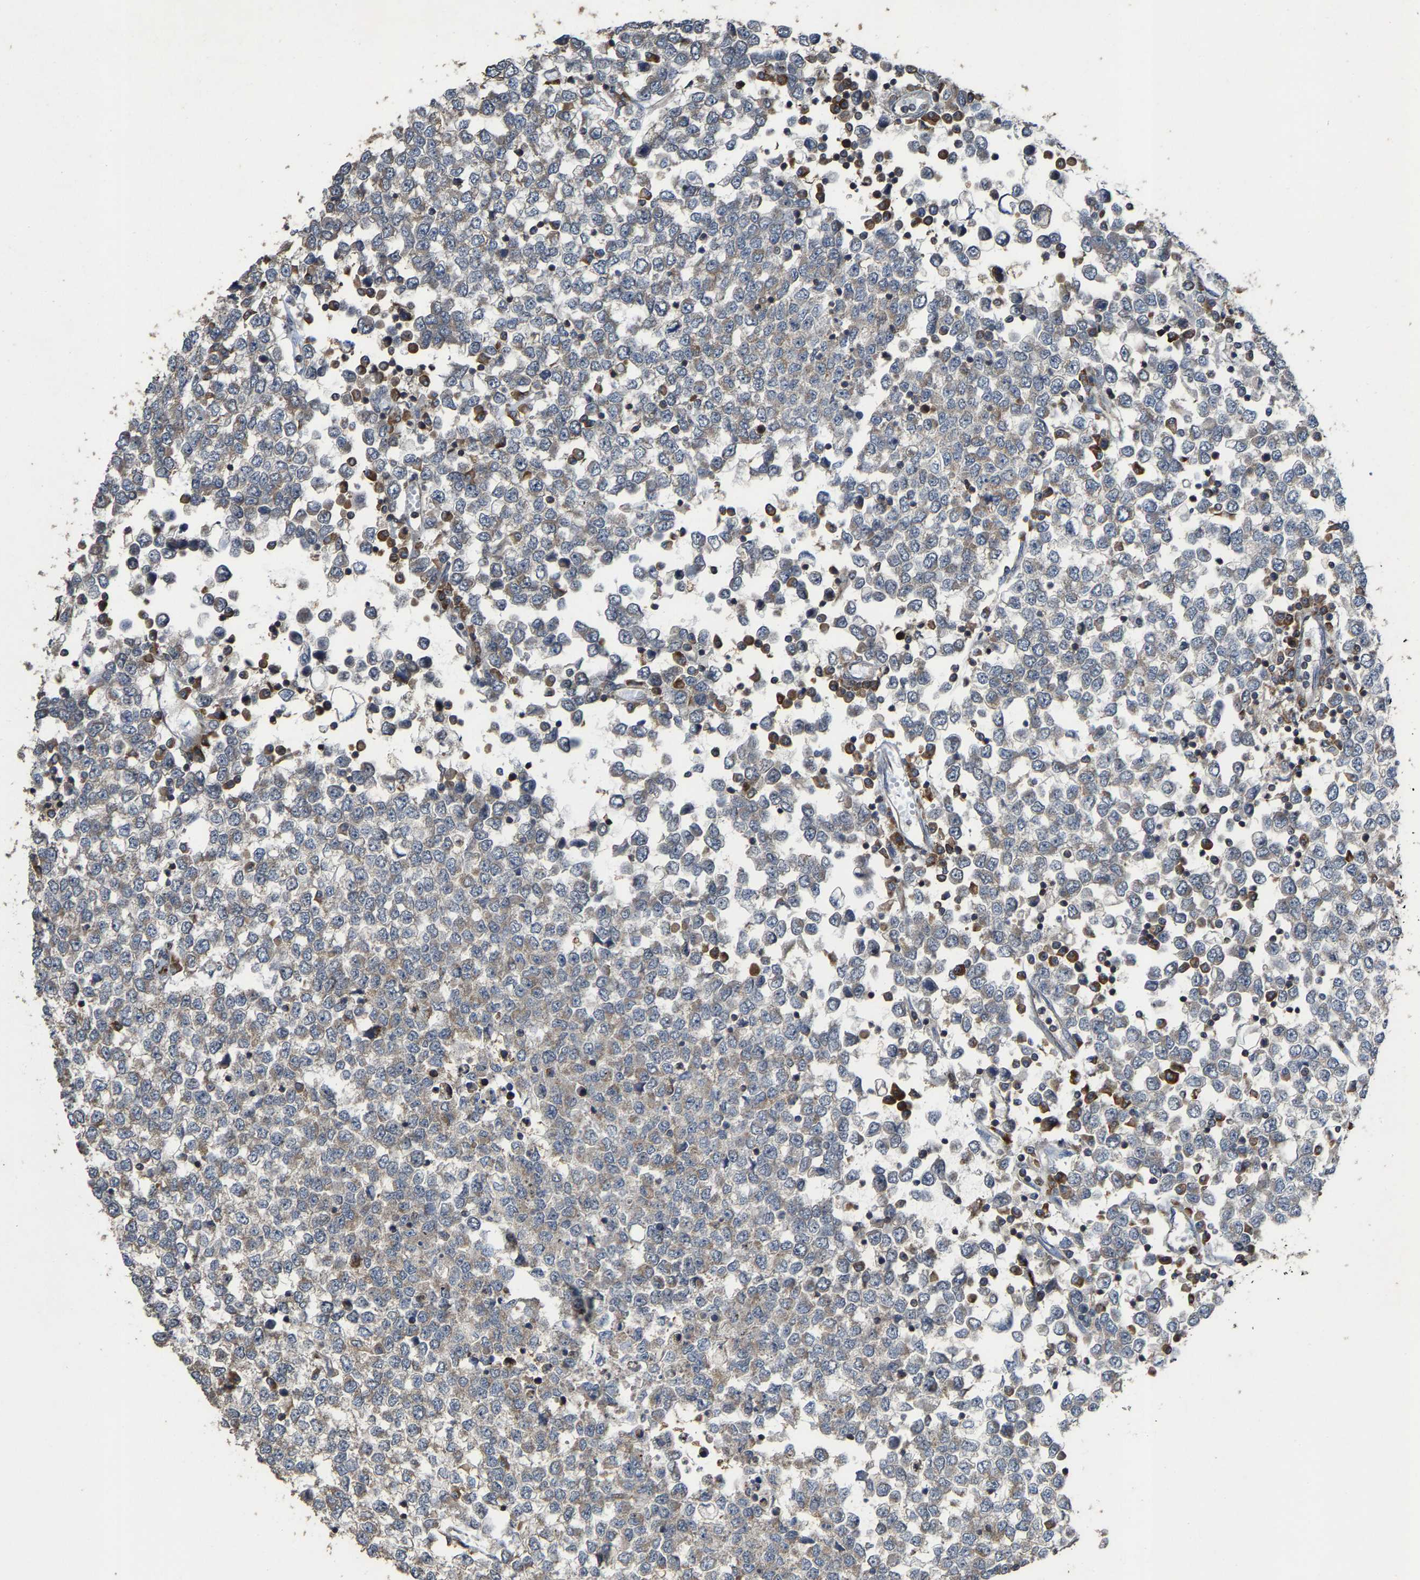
{"staining": {"intensity": "weak", "quantity": "<25%", "location": "cytoplasmic/membranous"}, "tissue": "testis cancer", "cell_type": "Tumor cells", "image_type": "cancer", "snomed": [{"axis": "morphology", "description": "Seminoma, NOS"}, {"axis": "topography", "description": "Testis"}], "caption": "IHC histopathology image of human testis cancer stained for a protein (brown), which displays no expression in tumor cells.", "gene": "FGD3", "patient": {"sex": "male", "age": 65}}